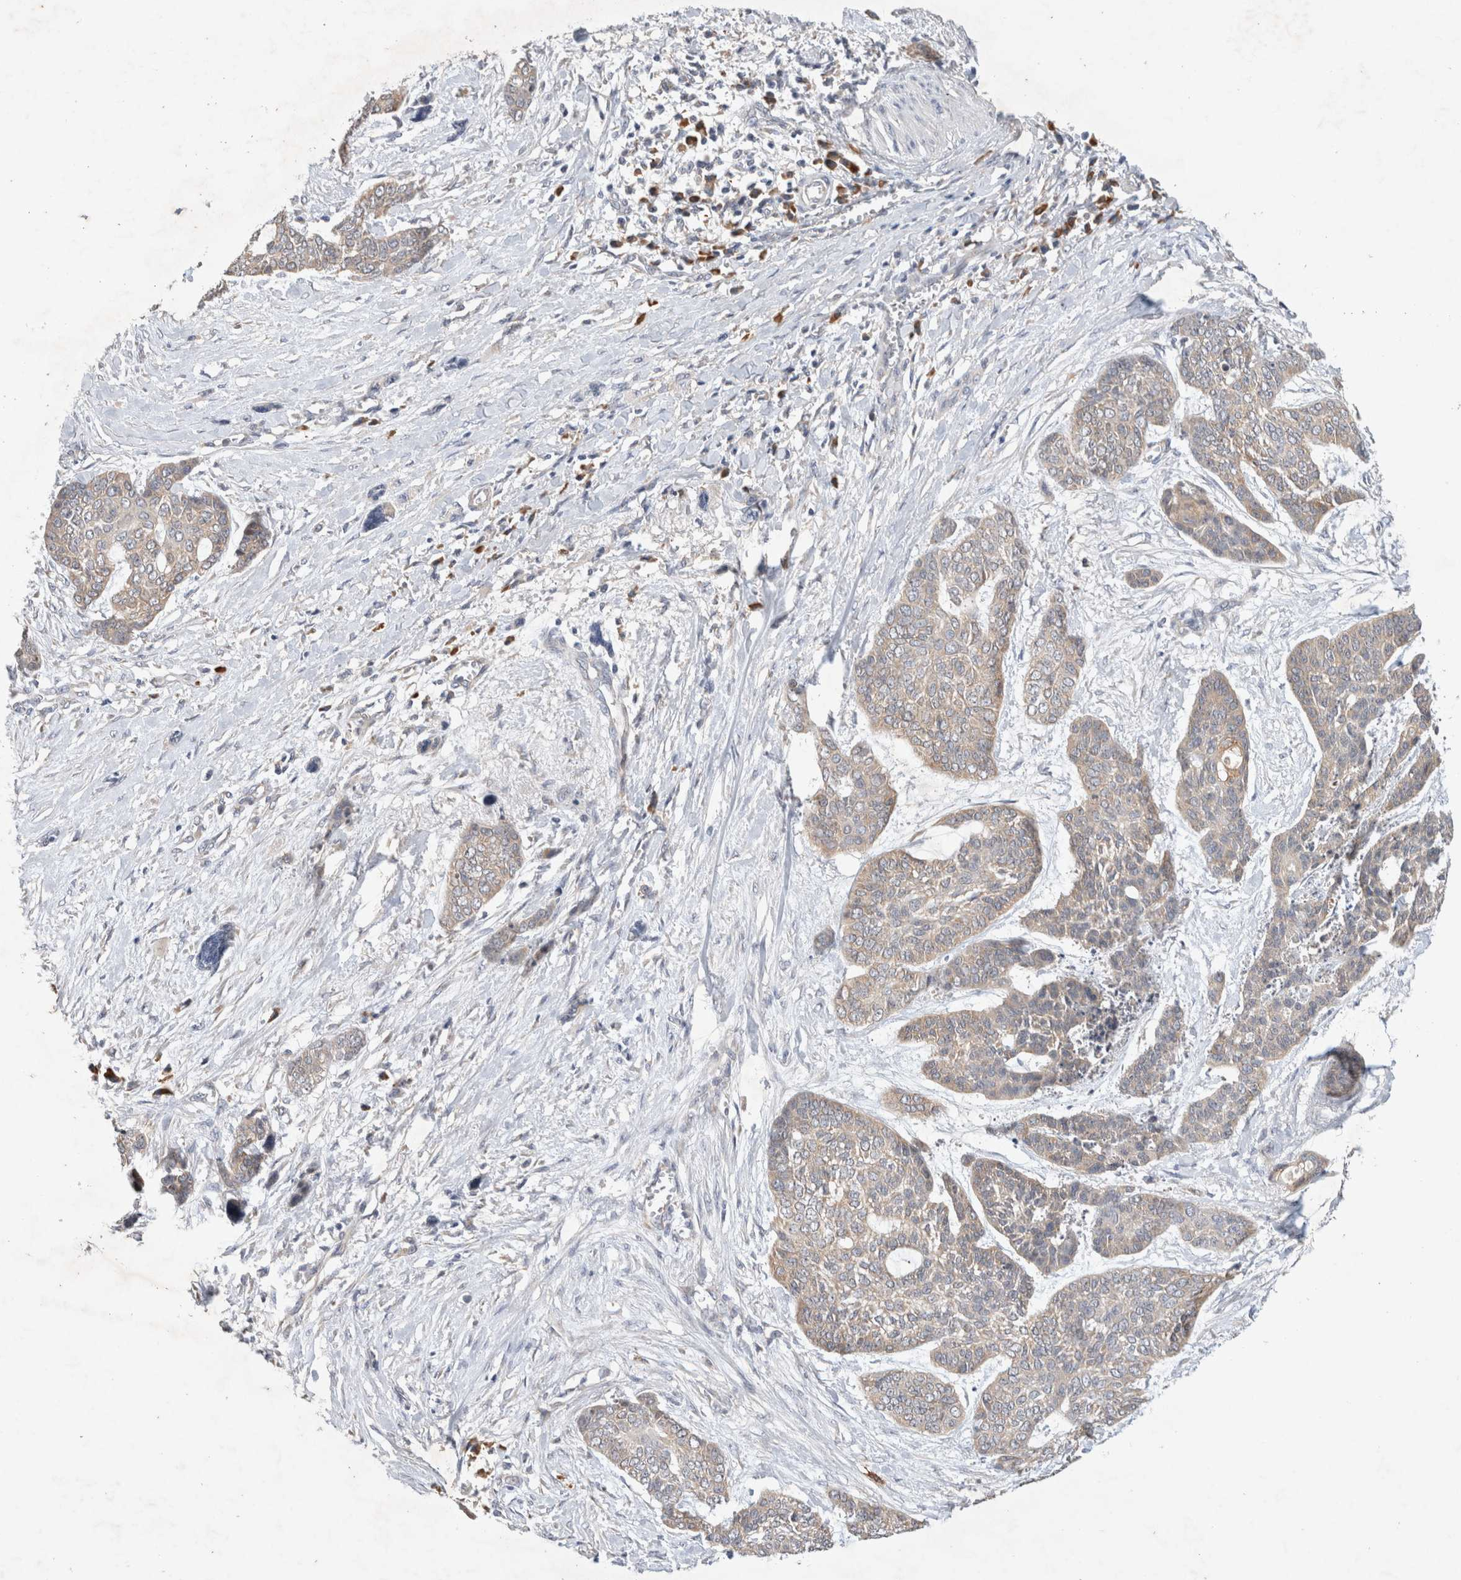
{"staining": {"intensity": "weak", "quantity": "25%-75%", "location": "cytoplasmic/membranous"}, "tissue": "skin cancer", "cell_type": "Tumor cells", "image_type": "cancer", "snomed": [{"axis": "morphology", "description": "Basal cell carcinoma"}, {"axis": "topography", "description": "Skin"}], "caption": "This micrograph exhibits IHC staining of human skin cancer (basal cell carcinoma), with low weak cytoplasmic/membranous positivity in approximately 25%-75% of tumor cells.", "gene": "NEDD4L", "patient": {"sex": "female", "age": 64}}